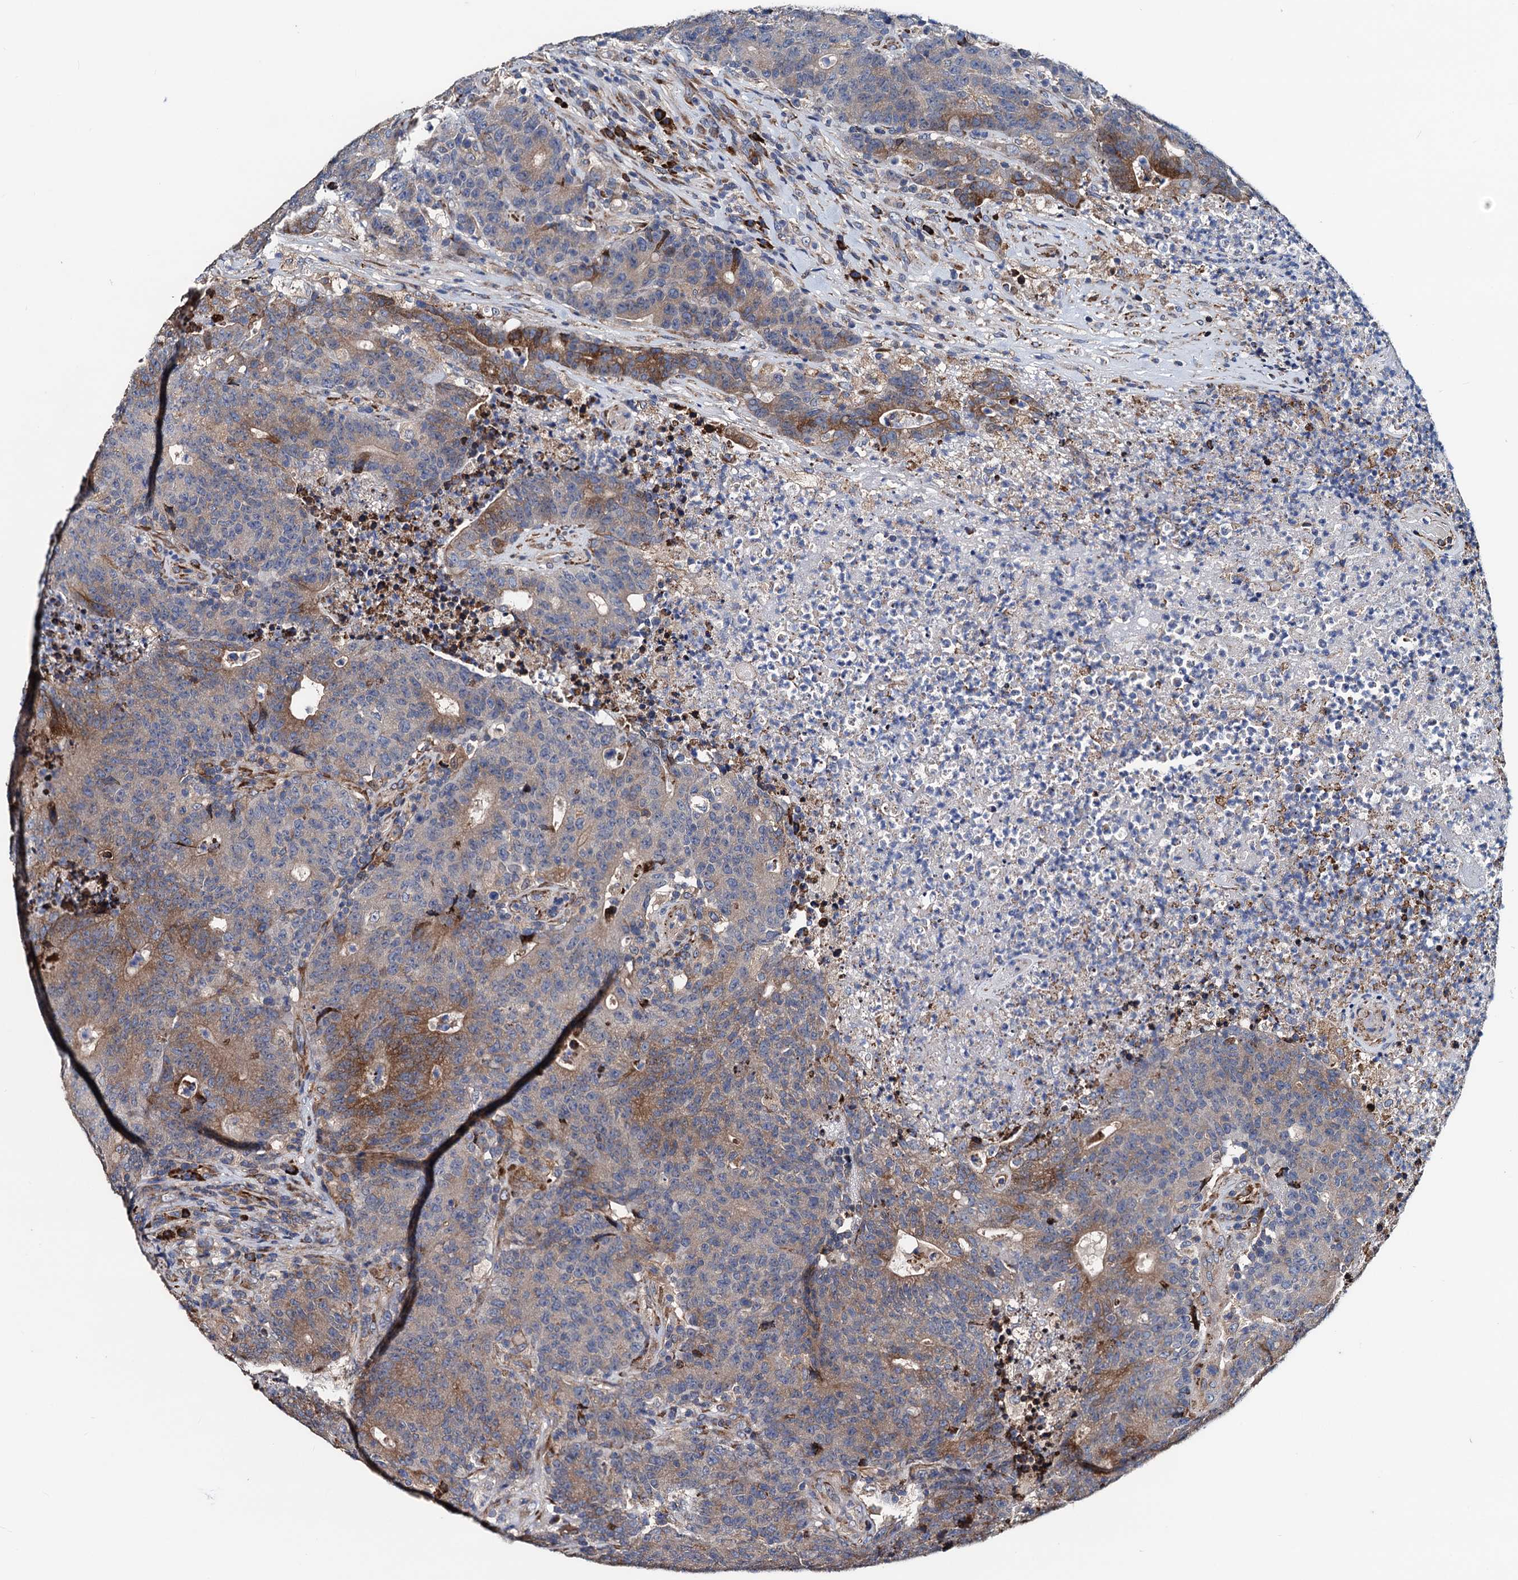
{"staining": {"intensity": "moderate", "quantity": "25%-75%", "location": "cytoplasmic/membranous"}, "tissue": "colorectal cancer", "cell_type": "Tumor cells", "image_type": "cancer", "snomed": [{"axis": "morphology", "description": "Adenocarcinoma, NOS"}, {"axis": "topography", "description": "Colon"}], "caption": "Immunohistochemistry of human colorectal cancer (adenocarcinoma) shows medium levels of moderate cytoplasmic/membranous expression in approximately 25%-75% of tumor cells.", "gene": "AKAP11", "patient": {"sex": "female", "age": 75}}